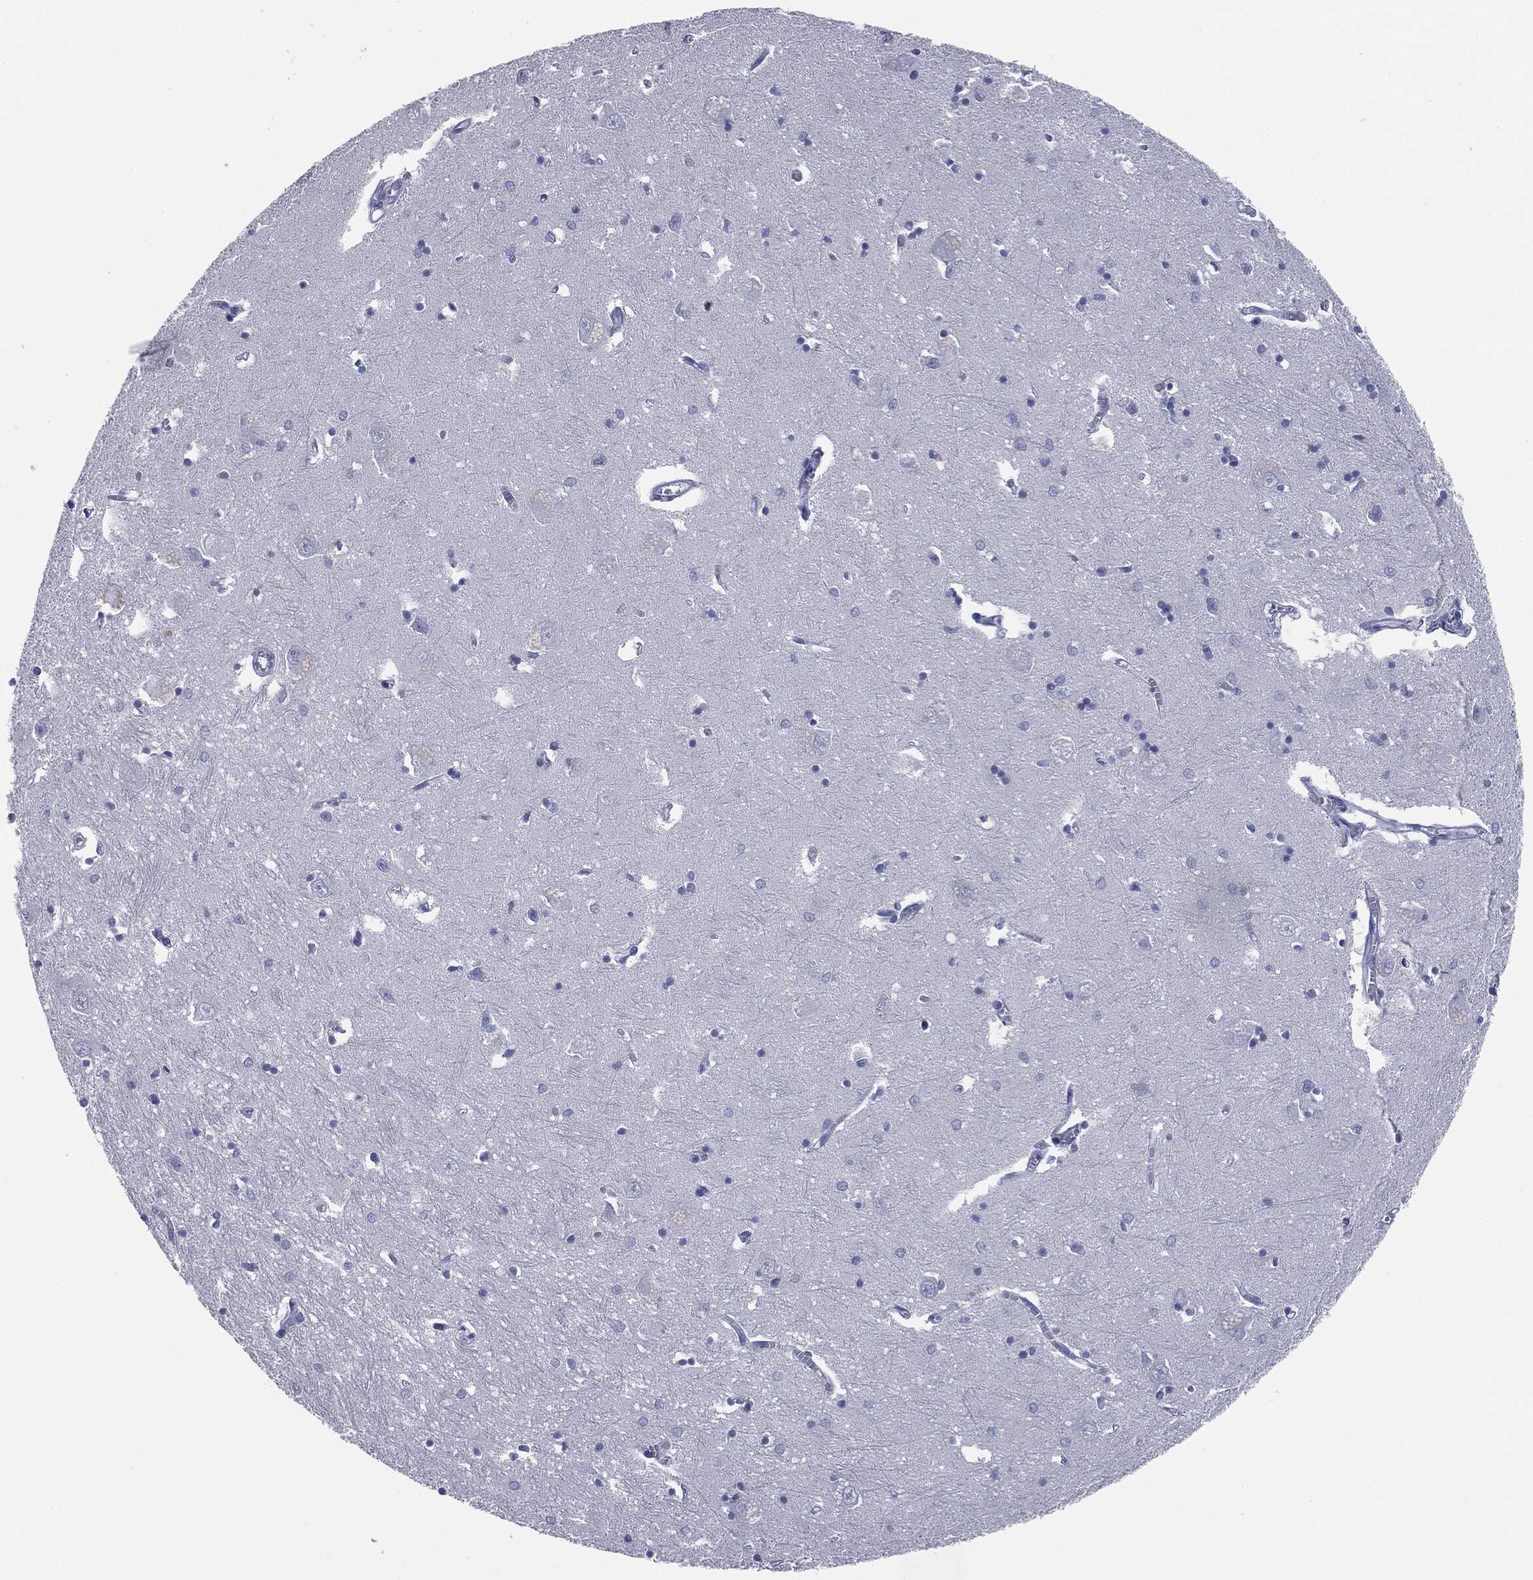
{"staining": {"intensity": "negative", "quantity": "none", "location": "none"}, "tissue": "caudate", "cell_type": "Glial cells", "image_type": "normal", "snomed": [{"axis": "morphology", "description": "Normal tissue, NOS"}, {"axis": "topography", "description": "Lateral ventricle wall"}], "caption": "IHC photomicrograph of benign caudate: human caudate stained with DAB (3,3'-diaminobenzidine) displays no significant protein expression in glial cells.", "gene": "ATP2A1", "patient": {"sex": "male", "age": 54}}